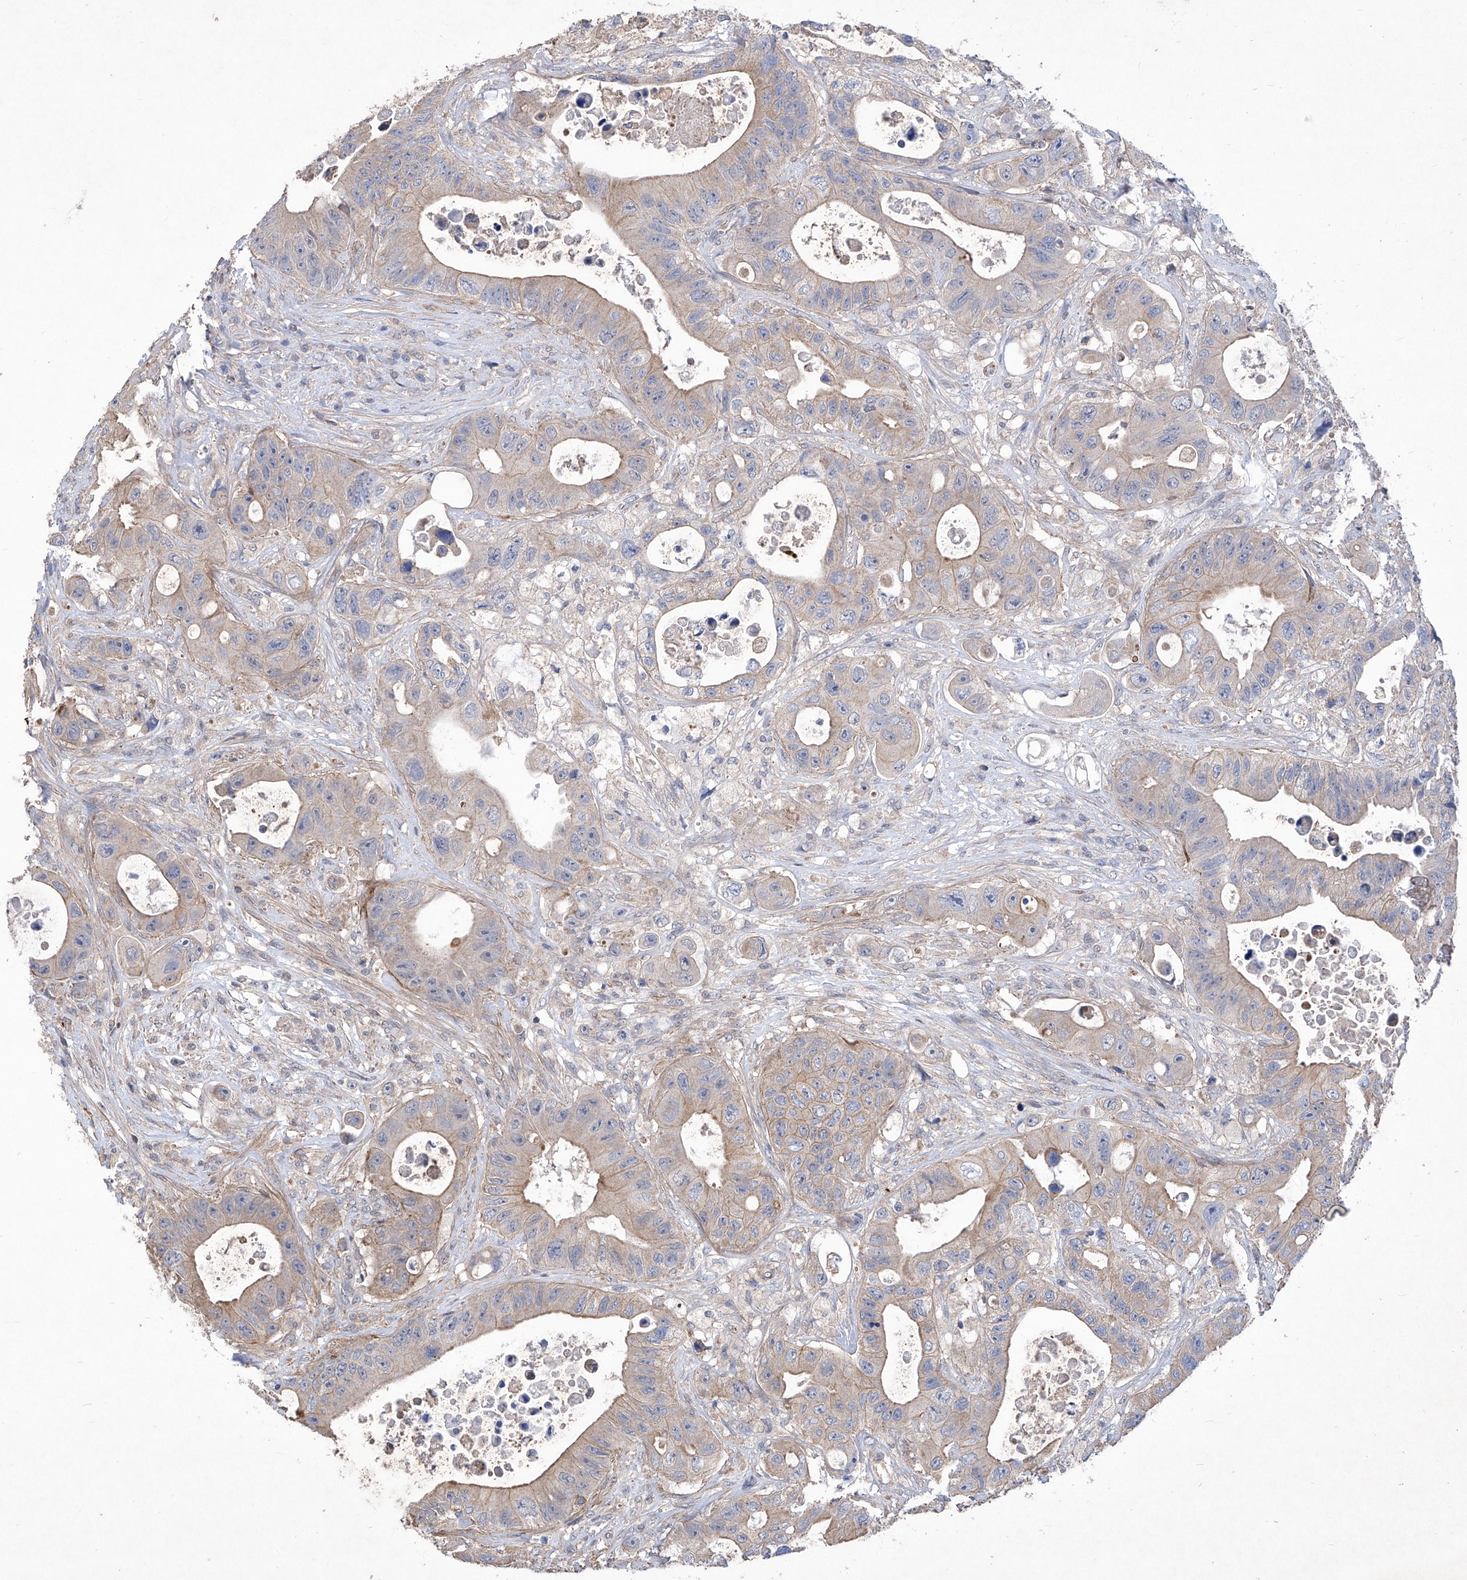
{"staining": {"intensity": "moderate", "quantity": "25%-75%", "location": "cytoplasmic/membranous"}, "tissue": "colorectal cancer", "cell_type": "Tumor cells", "image_type": "cancer", "snomed": [{"axis": "morphology", "description": "Adenocarcinoma, NOS"}, {"axis": "topography", "description": "Colon"}], "caption": "A brown stain shows moderate cytoplasmic/membranous positivity of a protein in colorectal adenocarcinoma tumor cells. Using DAB (3,3'-diaminobenzidine) (brown) and hematoxylin (blue) stains, captured at high magnification using brightfield microscopy.", "gene": "KIFC2", "patient": {"sex": "female", "age": 46}}